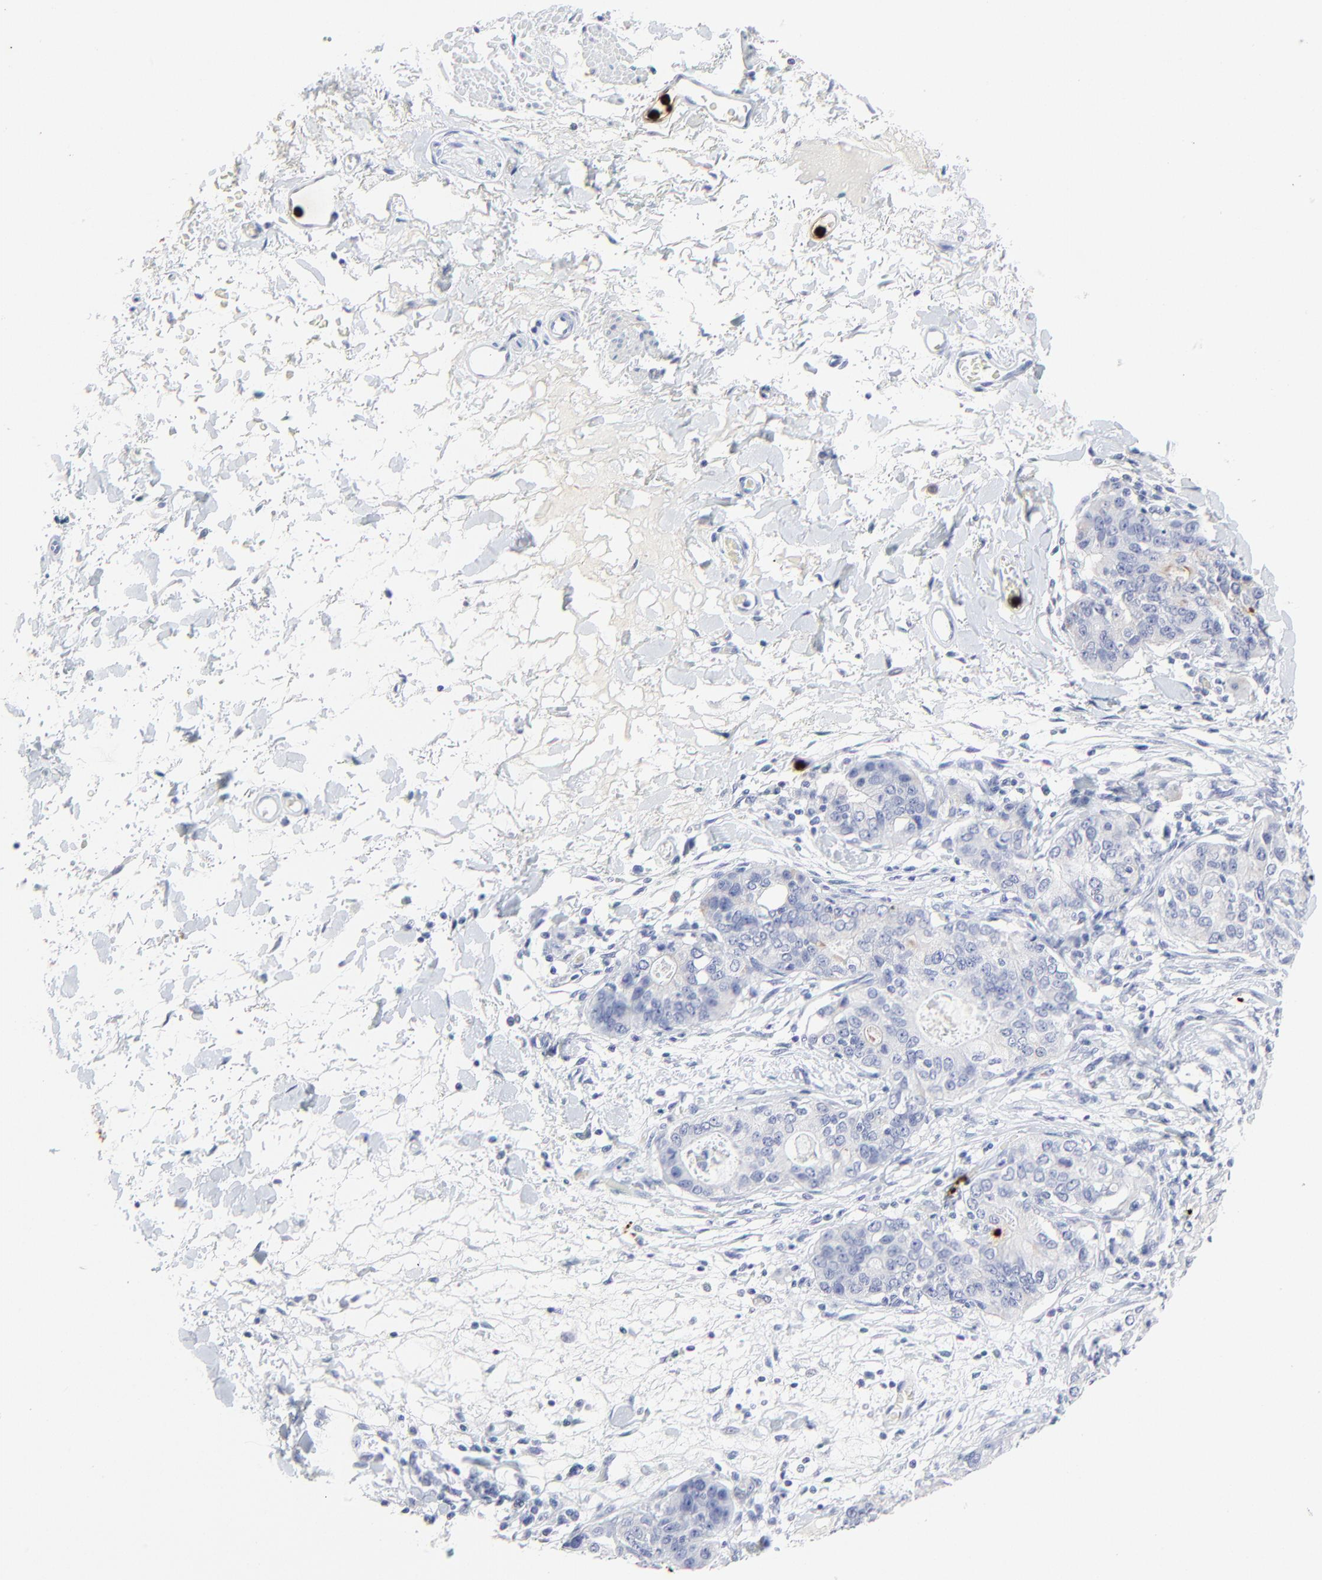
{"staining": {"intensity": "negative", "quantity": "none", "location": "none"}, "tissue": "stomach cancer", "cell_type": "Tumor cells", "image_type": "cancer", "snomed": [{"axis": "morphology", "description": "Adenocarcinoma, NOS"}, {"axis": "topography", "description": "Esophagus"}, {"axis": "topography", "description": "Stomach"}], "caption": "This image is of stomach adenocarcinoma stained with immunohistochemistry to label a protein in brown with the nuclei are counter-stained blue. There is no expression in tumor cells. (Brightfield microscopy of DAB (3,3'-diaminobenzidine) immunohistochemistry at high magnification).", "gene": "LCN2", "patient": {"sex": "male", "age": 74}}